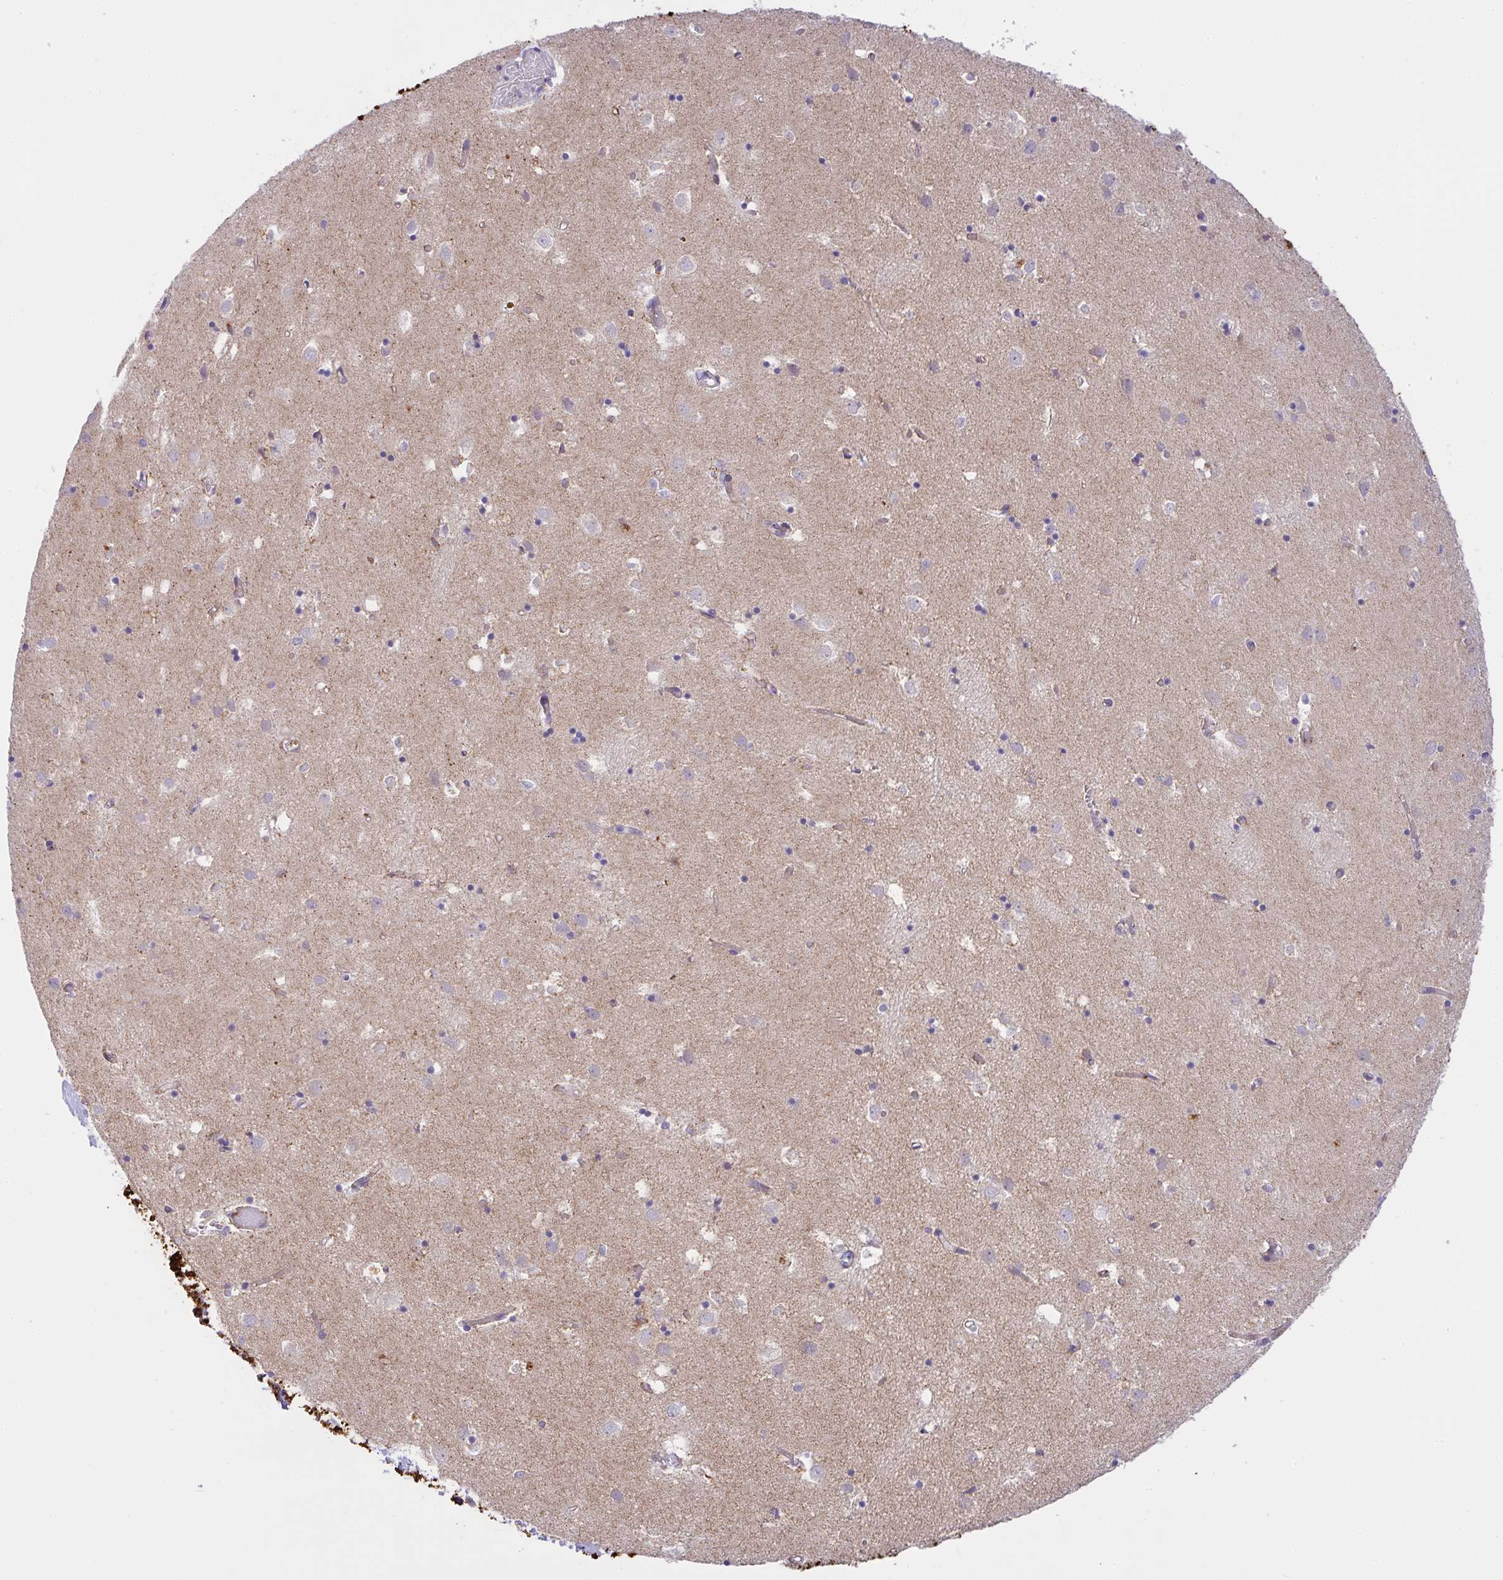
{"staining": {"intensity": "weak", "quantity": "<25%", "location": "cytoplasmic/membranous"}, "tissue": "caudate", "cell_type": "Glial cells", "image_type": "normal", "snomed": [{"axis": "morphology", "description": "Normal tissue, NOS"}, {"axis": "topography", "description": "Lateral ventricle wall"}], "caption": "This photomicrograph is of unremarkable caudate stained with IHC to label a protein in brown with the nuclei are counter-stained blue. There is no positivity in glial cells.", "gene": "CHDH", "patient": {"sex": "male", "age": 70}}